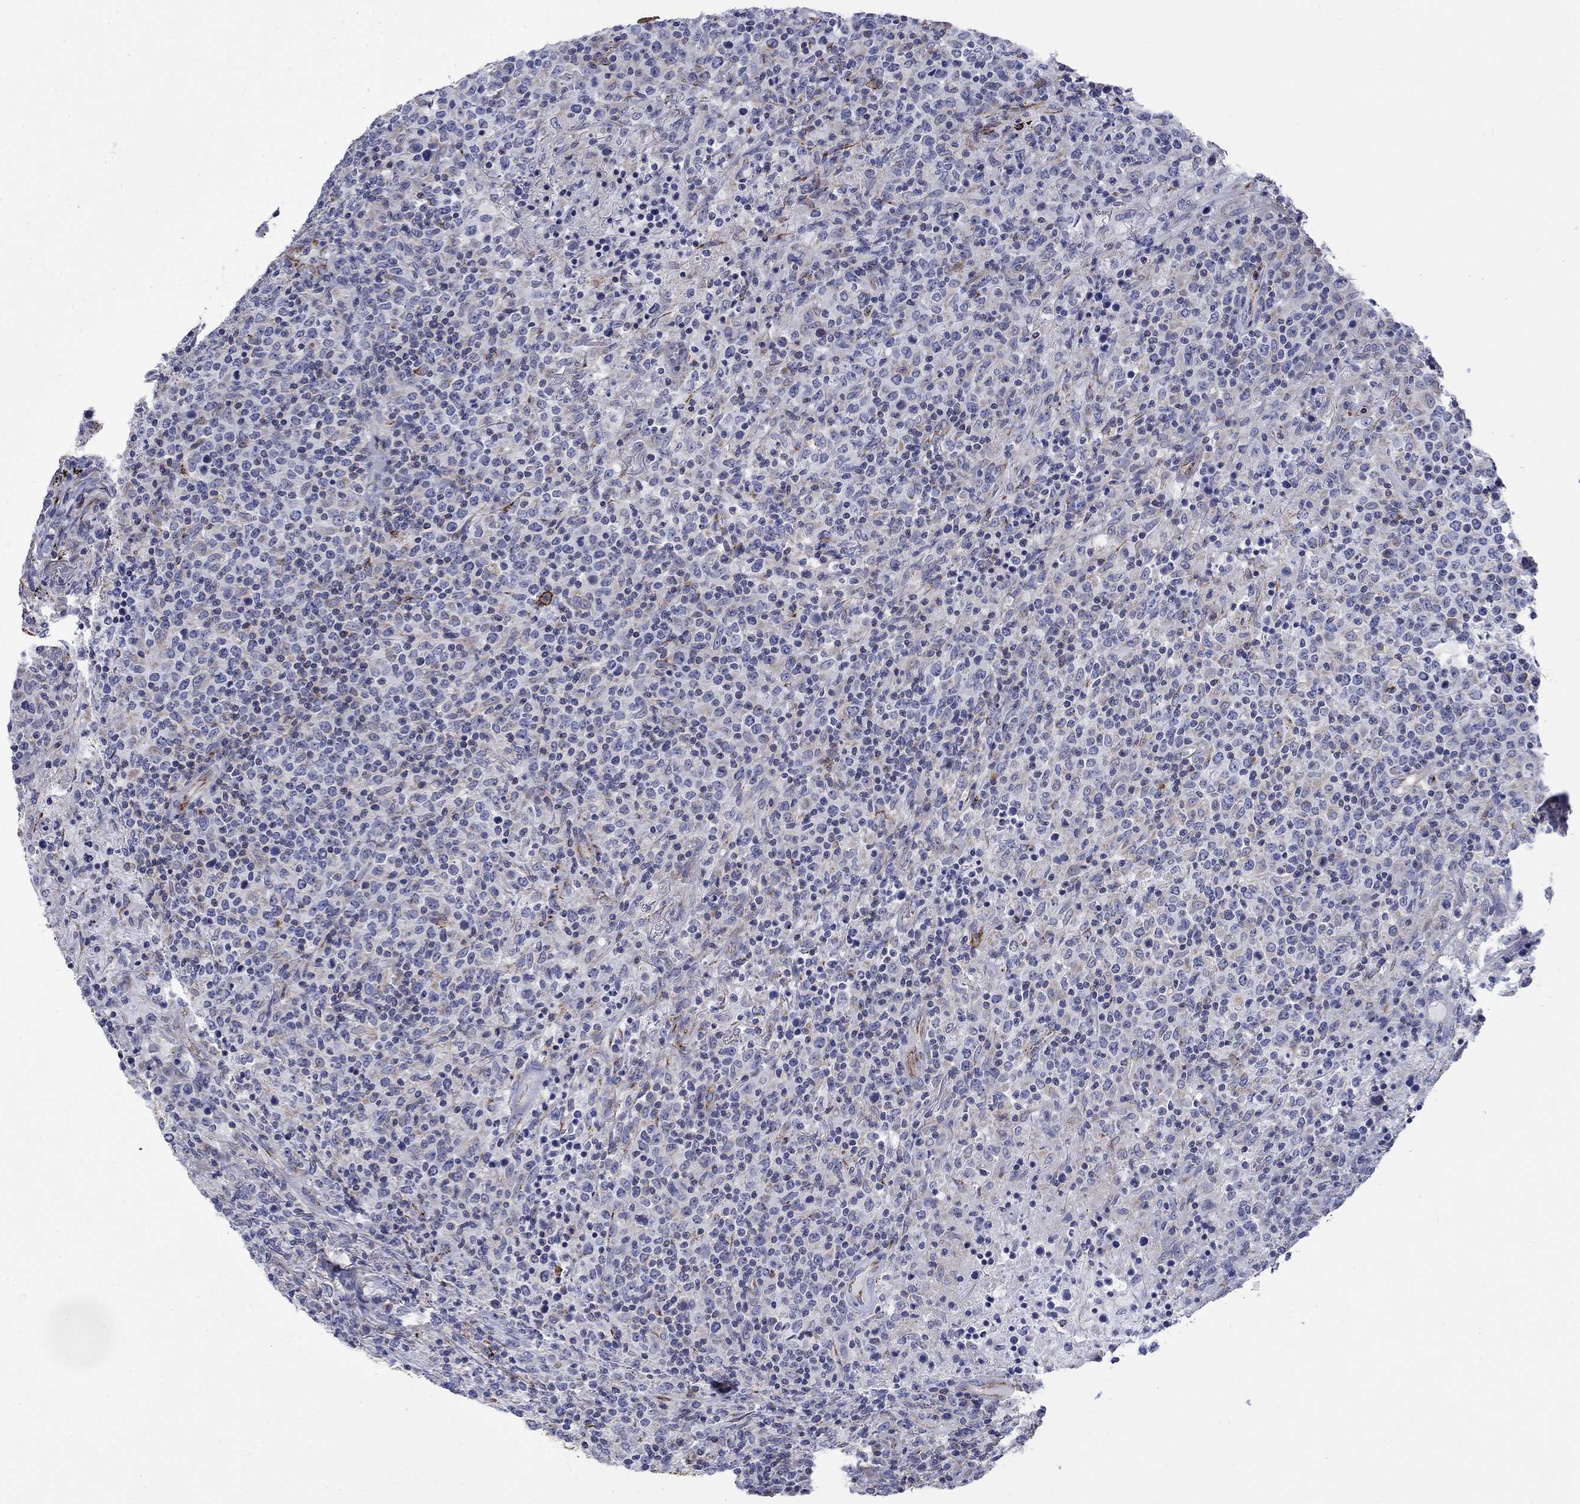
{"staining": {"intensity": "negative", "quantity": "none", "location": "none"}, "tissue": "lymphoma", "cell_type": "Tumor cells", "image_type": "cancer", "snomed": [{"axis": "morphology", "description": "Malignant lymphoma, non-Hodgkin's type, High grade"}, {"axis": "topography", "description": "Lung"}], "caption": "Micrograph shows no protein expression in tumor cells of malignant lymphoma, non-Hodgkin's type (high-grade) tissue. (DAB (3,3'-diaminobenzidine) immunohistochemistry (IHC) visualized using brightfield microscopy, high magnification).", "gene": "CISD1", "patient": {"sex": "male", "age": 79}}